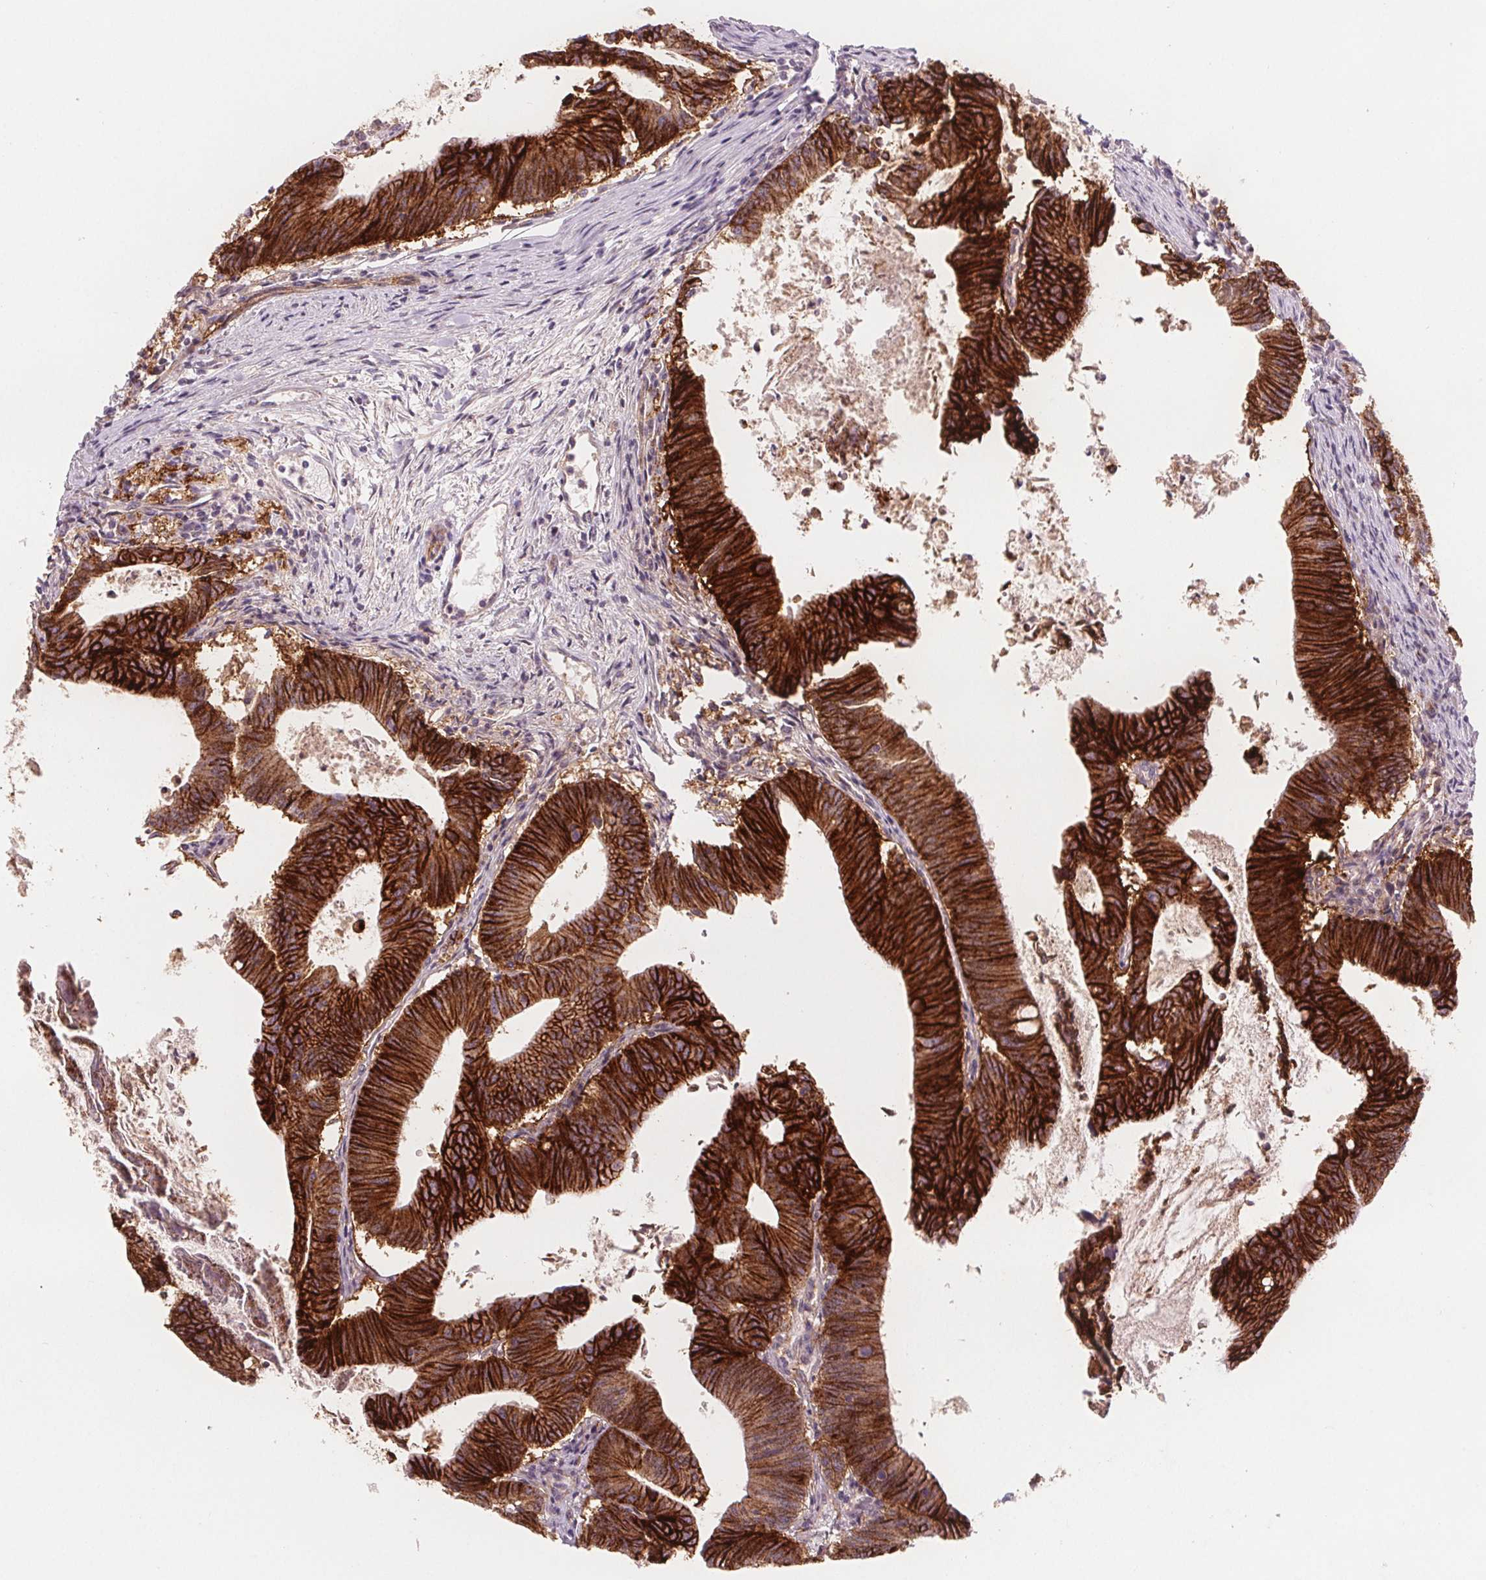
{"staining": {"intensity": "strong", "quantity": ">75%", "location": "cytoplasmic/membranous"}, "tissue": "colorectal cancer", "cell_type": "Tumor cells", "image_type": "cancer", "snomed": [{"axis": "morphology", "description": "Adenocarcinoma, NOS"}, {"axis": "topography", "description": "Colon"}], "caption": "Immunohistochemical staining of colorectal cancer (adenocarcinoma) reveals high levels of strong cytoplasmic/membranous positivity in approximately >75% of tumor cells. (Stains: DAB (3,3'-diaminobenzidine) in brown, nuclei in blue, Microscopy: brightfield microscopy at high magnification).", "gene": "ATP1A1", "patient": {"sex": "female", "age": 70}}